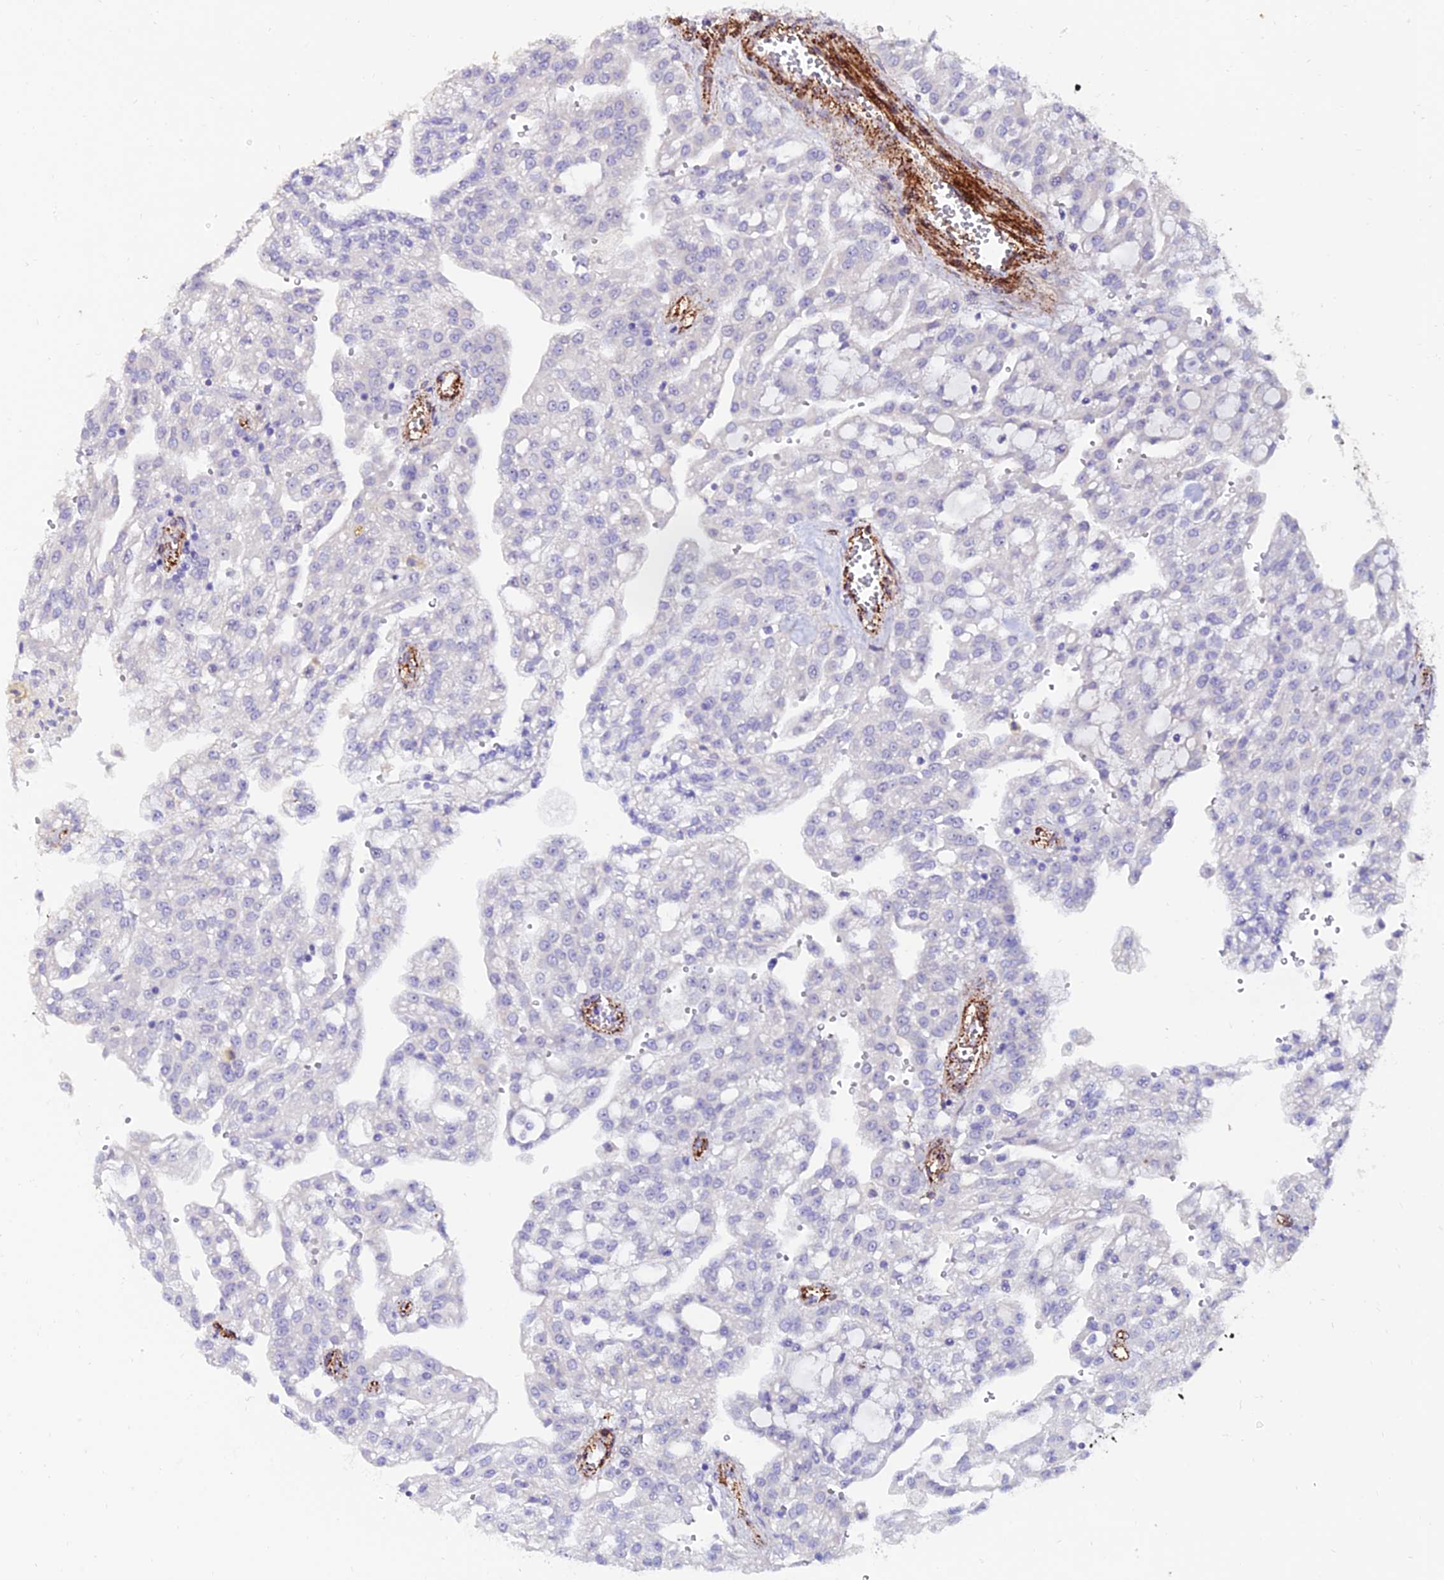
{"staining": {"intensity": "negative", "quantity": "none", "location": "none"}, "tissue": "renal cancer", "cell_type": "Tumor cells", "image_type": "cancer", "snomed": [{"axis": "morphology", "description": "Adenocarcinoma, NOS"}, {"axis": "topography", "description": "Kidney"}], "caption": "This is a image of IHC staining of renal adenocarcinoma, which shows no positivity in tumor cells.", "gene": "ALDH3B2", "patient": {"sex": "male", "age": 63}}